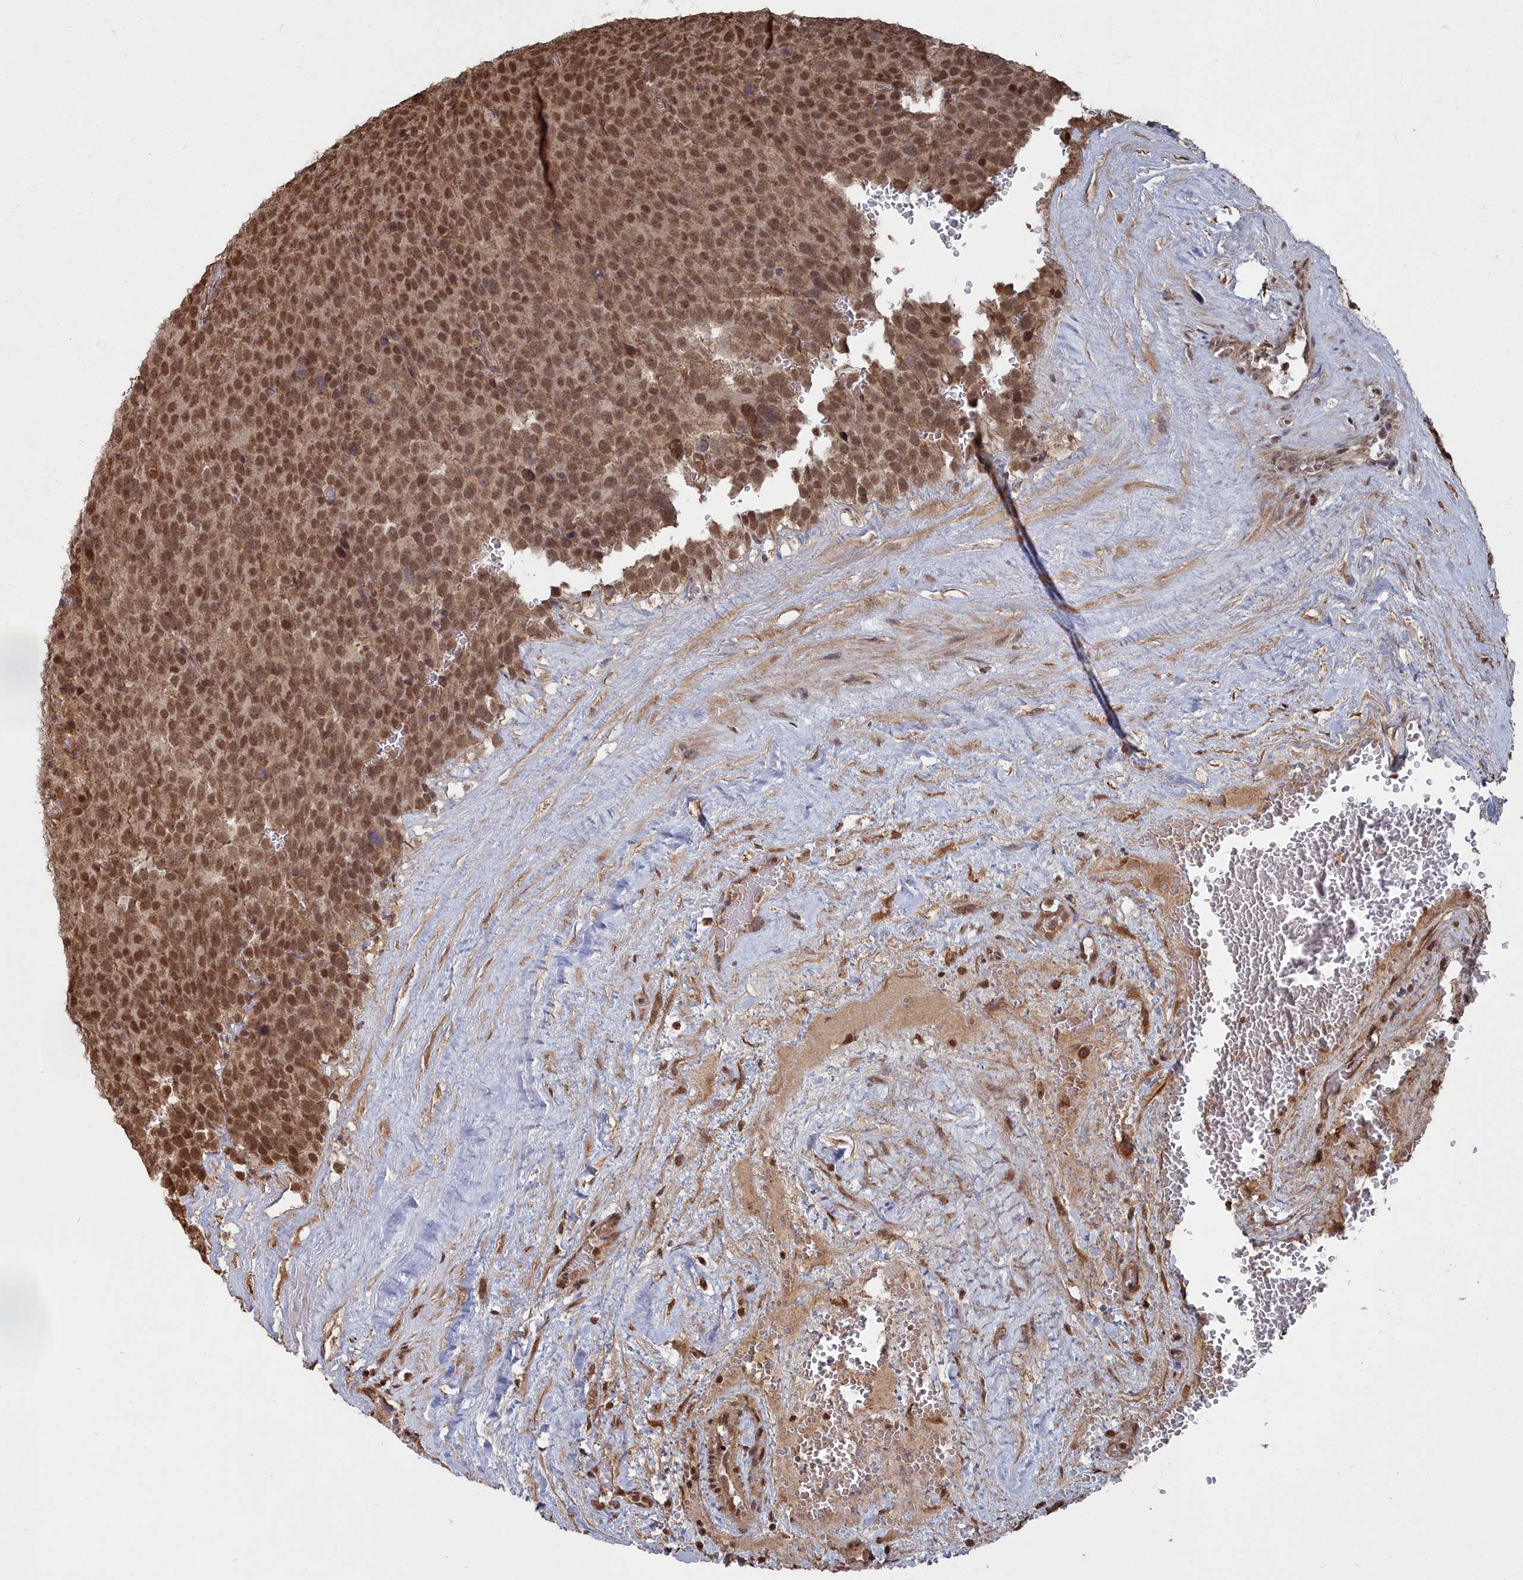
{"staining": {"intensity": "moderate", "quantity": ">75%", "location": "nuclear"}, "tissue": "testis cancer", "cell_type": "Tumor cells", "image_type": "cancer", "snomed": [{"axis": "morphology", "description": "Seminoma, NOS"}, {"axis": "topography", "description": "Testis"}], "caption": "Human testis seminoma stained with a protein marker reveals moderate staining in tumor cells.", "gene": "CCNP", "patient": {"sex": "male", "age": 71}}